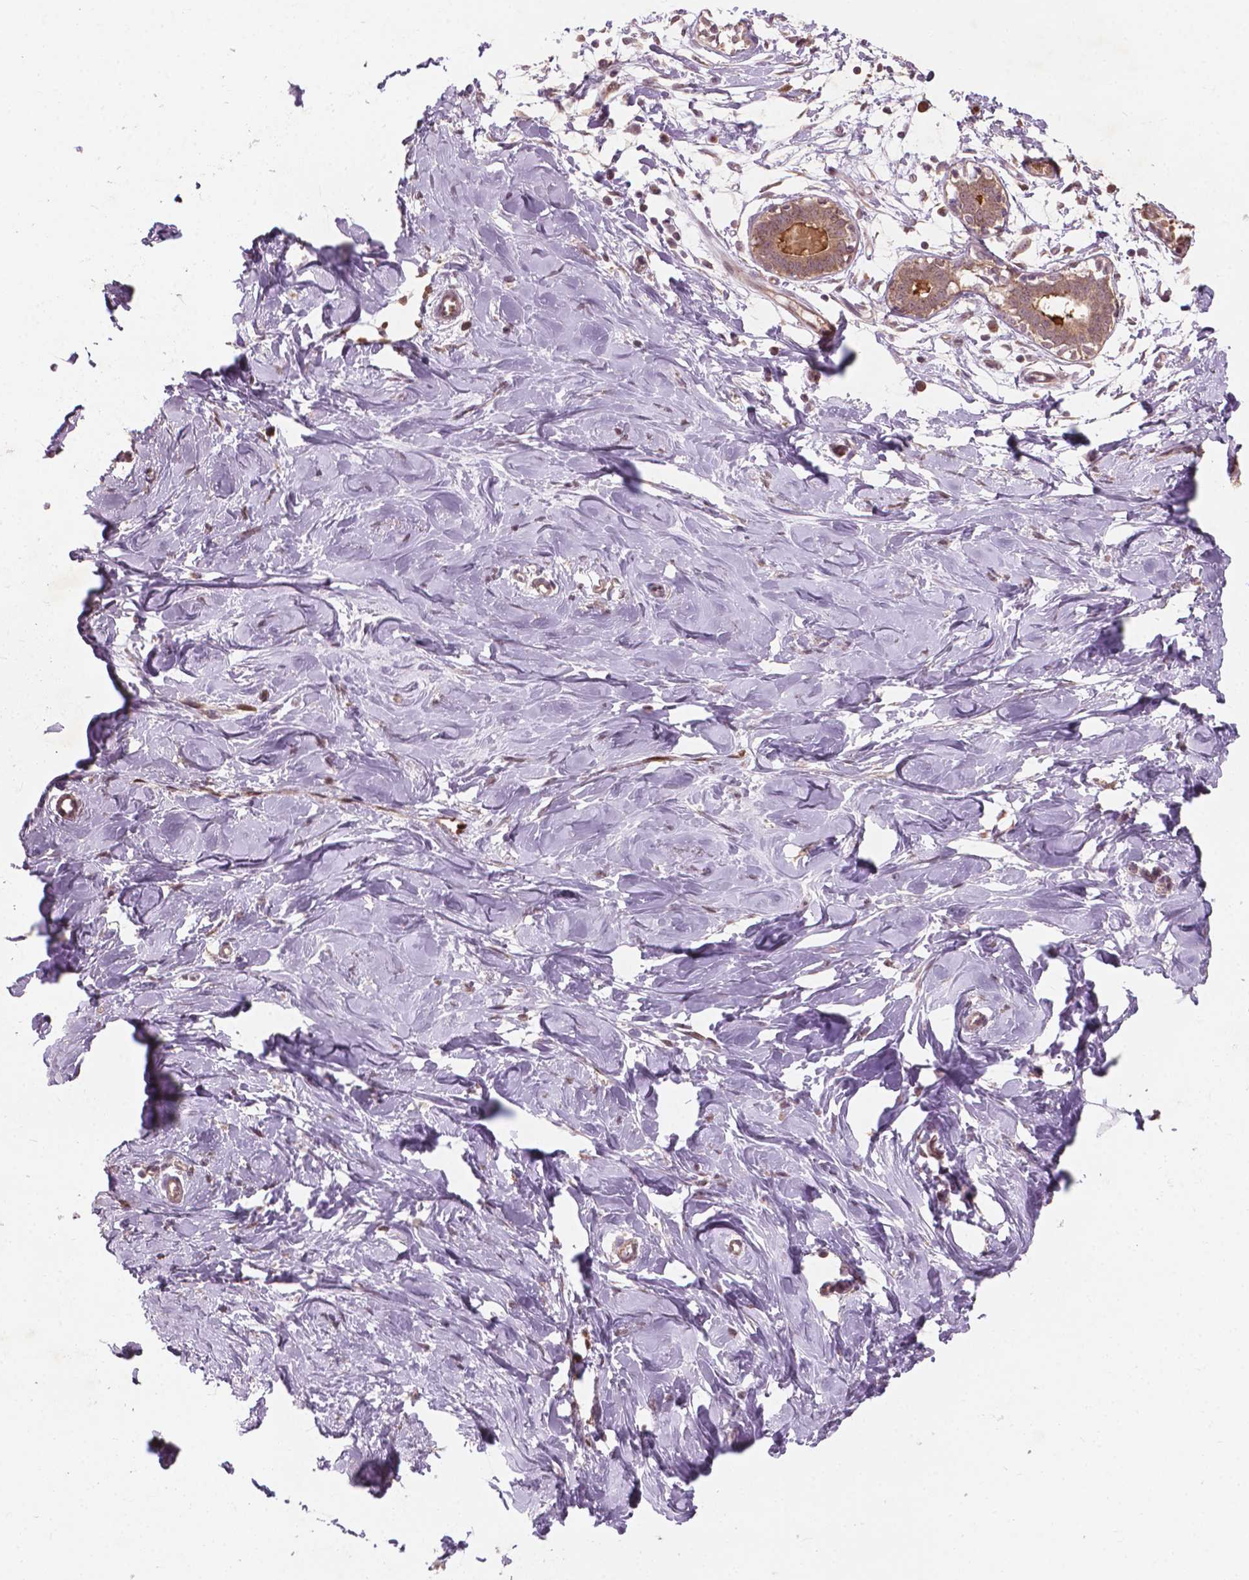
{"staining": {"intensity": "weak", "quantity": ">75%", "location": "nuclear"}, "tissue": "breast", "cell_type": "Adipocytes", "image_type": "normal", "snomed": [{"axis": "morphology", "description": "Normal tissue, NOS"}, {"axis": "topography", "description": "Breast"}], "caption": "Breast stained for a protein reveals weak nuclear positivity in adipocytes. (IHC, brightfield microscopy, high magnification).", "gene": "NFAT5", "patient": {"sex": "female", "age": 27}}